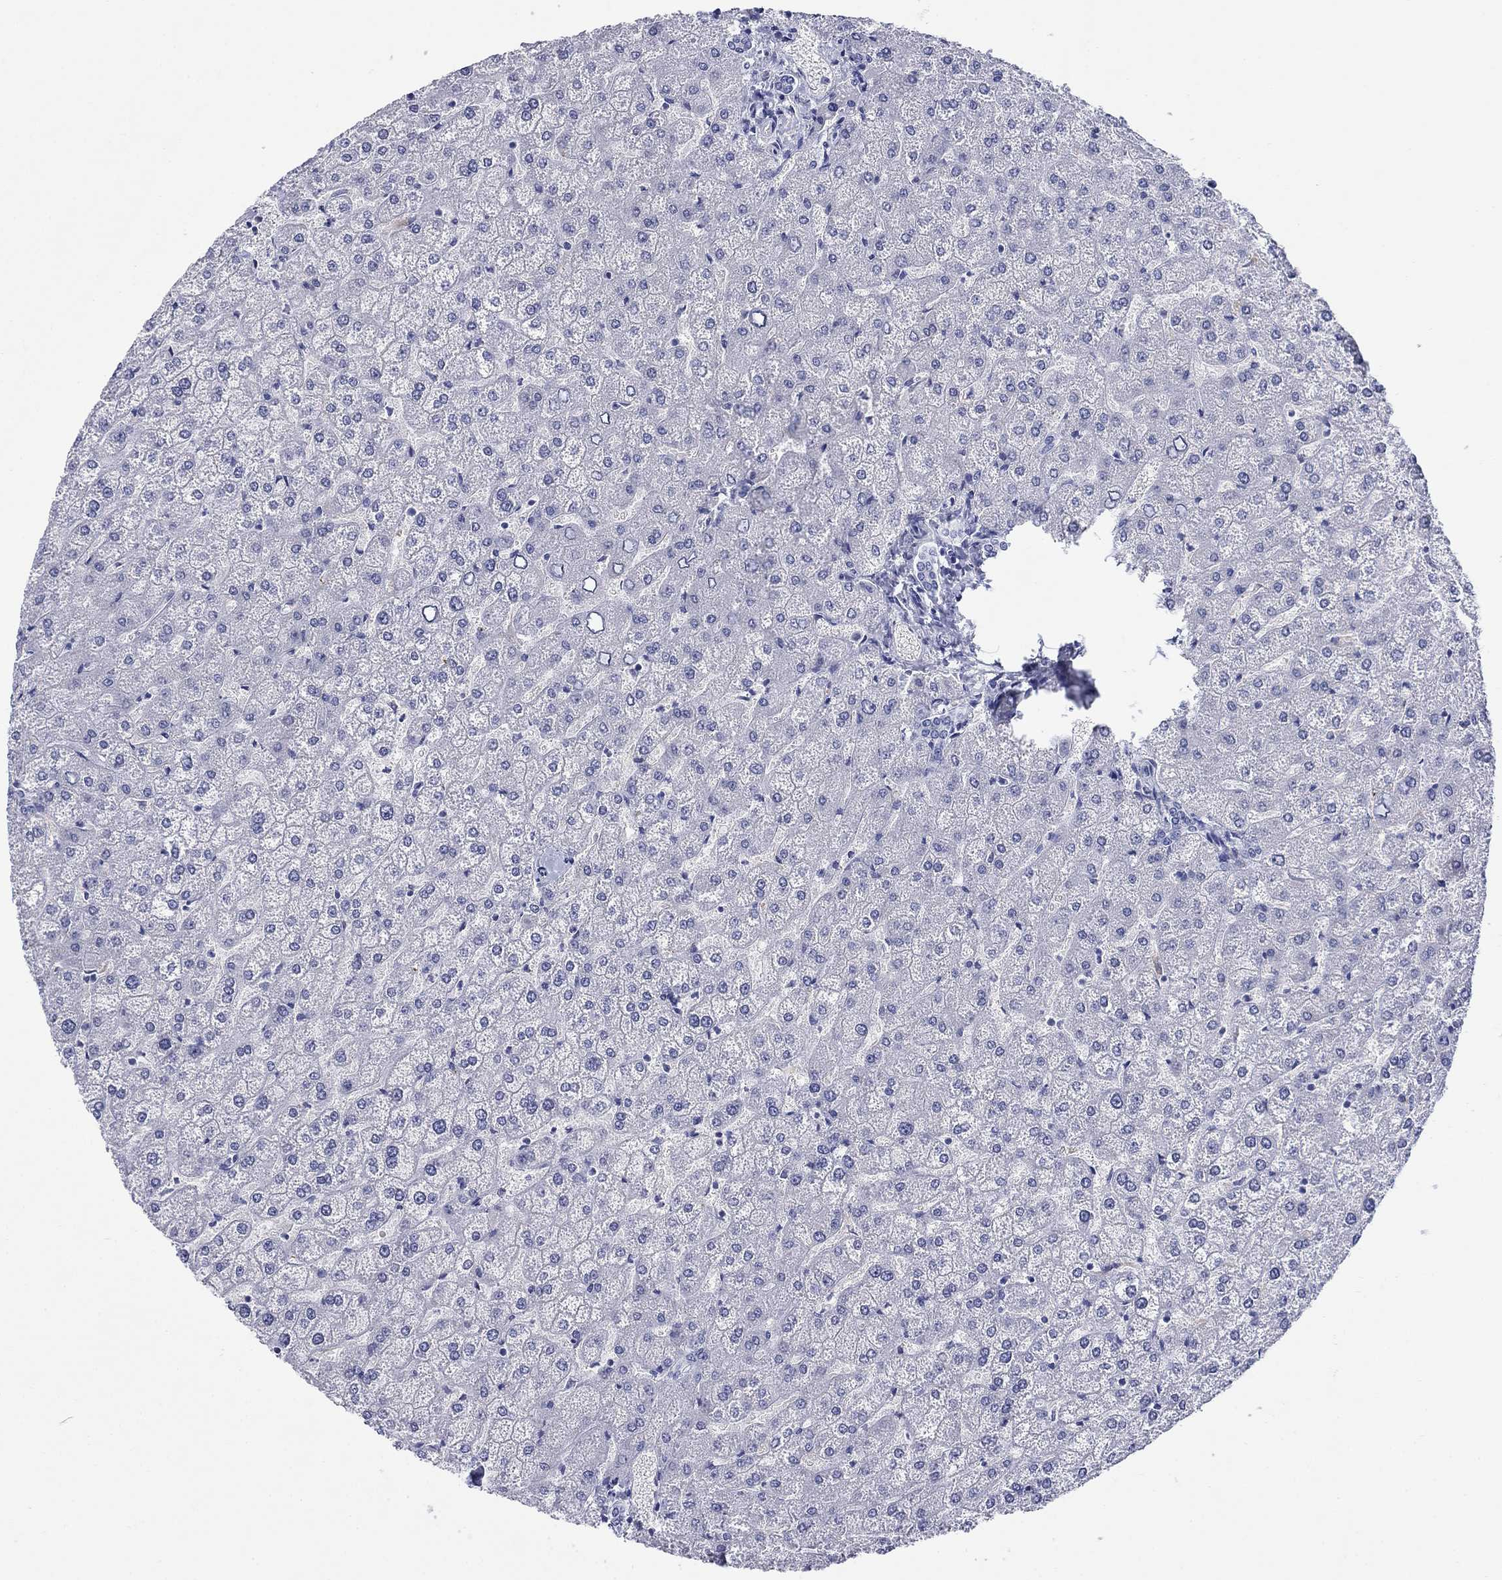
{"staining": {"intensity": "negative", "quantity": "none", "location": "none"}, "tissue": "liver", "cell_type": "Cholangiocytes", "image_type": "normal", "snomed": [{"axis": "morphology", "description": "Normal tissue, NOS"}, {"axis": "topography", "description": "Liver"}], "caption": "IHC micrograph of unremarkable liver: liver stained with DAB (3,3'-diaminobenzidine) exhibits no significant protein staining in cholangiocytes. (DAB immunohistochemistry, high magnification).", "gene": "PTPRZ1", "patient": {"sex": "female", "age": 32}}